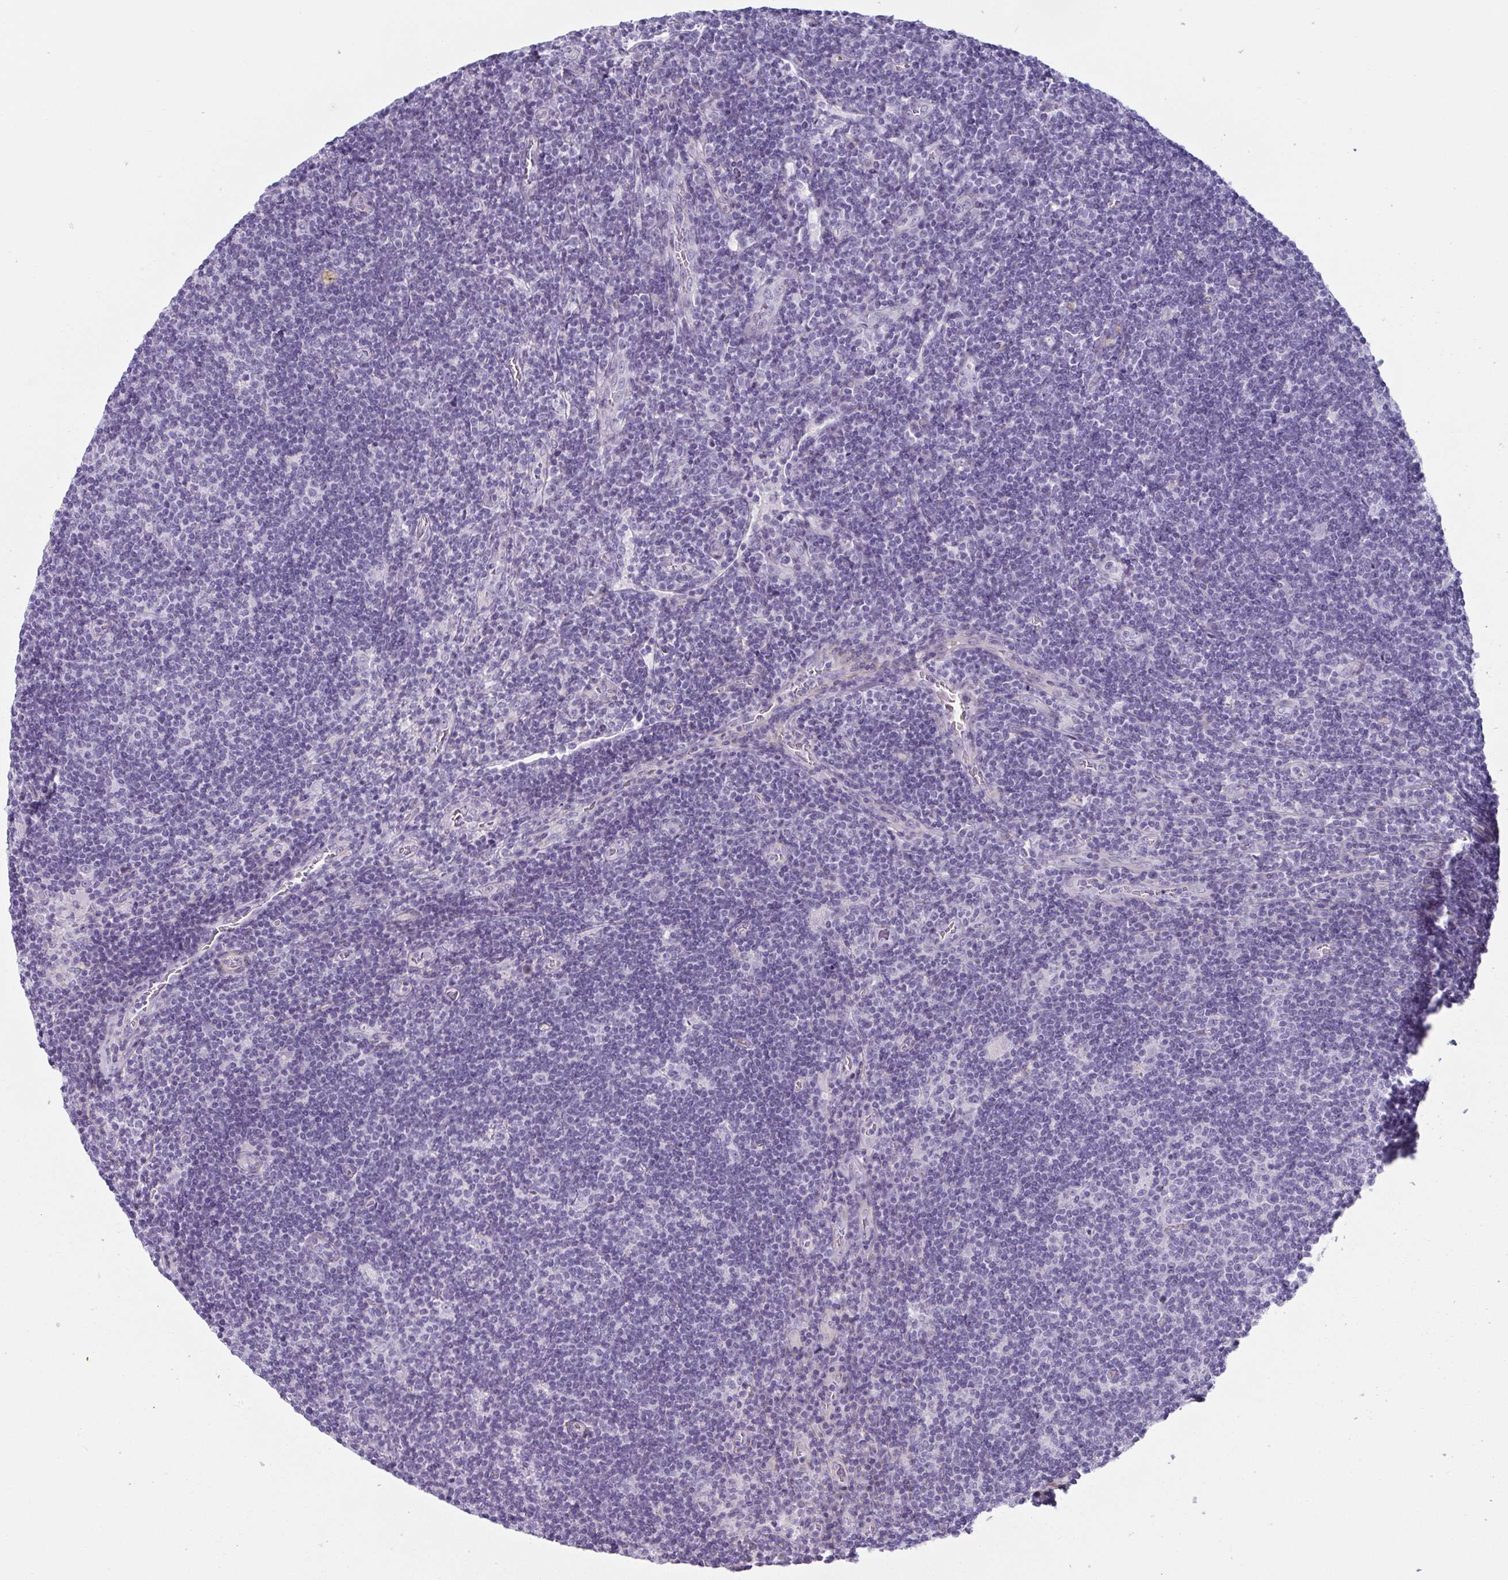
{"staining": {"intensity": "negative", "quantity": "none", "location": "none"}, "tissue": "lymphoma", "cell_type": "Tumor cells", "image_type": "cancer", "snomed": [{"axis": "morphology", "description": "Hodgkin's disease, NOS"}, {"axis": "topography", "description": "Lymph node"}], "caption": "The histopathology image demonstrates no significant staining in tumor cells of Hodgkin's disease.", "gene": "OR5P3", "patient": {"sex": "male", "age": 40}}